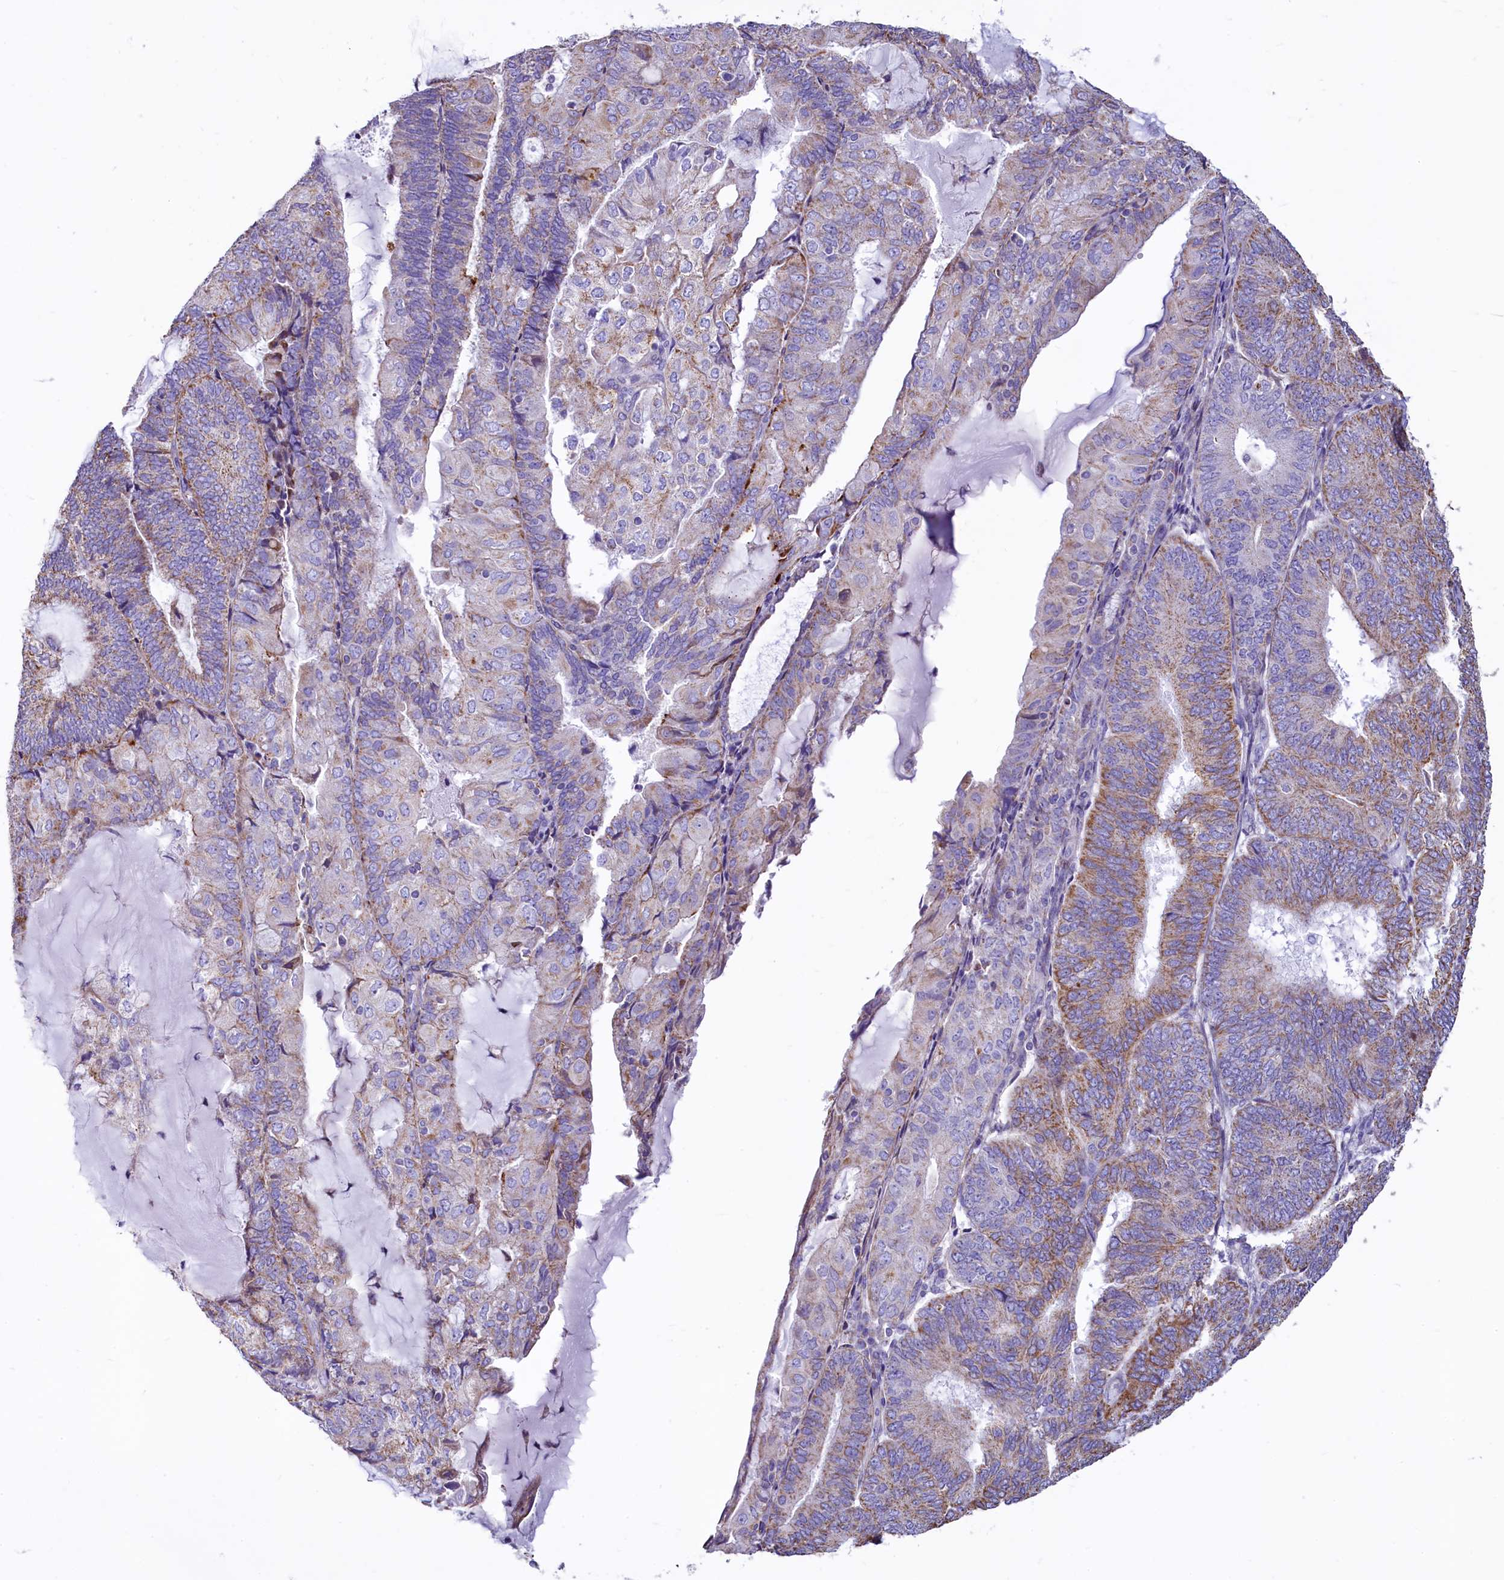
{"staining": {"intensity": "moderate", "quantity": "<25%", "location": "cytoplasmic/membranous"}, "tissue": "endometrial cancer", "cell_type": "Tumor cells", "image_type": "cancer", "snomed": [{"axis": "morphology", "description": "Adenocarcinoma, NOS"}, {"axis": "topography", "description": "Endometrium"}], "caption": "Endometrial adenocarcinoma stained with immunohistochemistry demonstrates moderate cytoplasmic/membranous expression in about <25% of tumor cells. The staining was performed using DAB, with brown indicating positive protein expression. Nuclei are stained blue with hematoxylin.", "gene": "VWCE", "patient": {"sex": "female", "age": 81}}